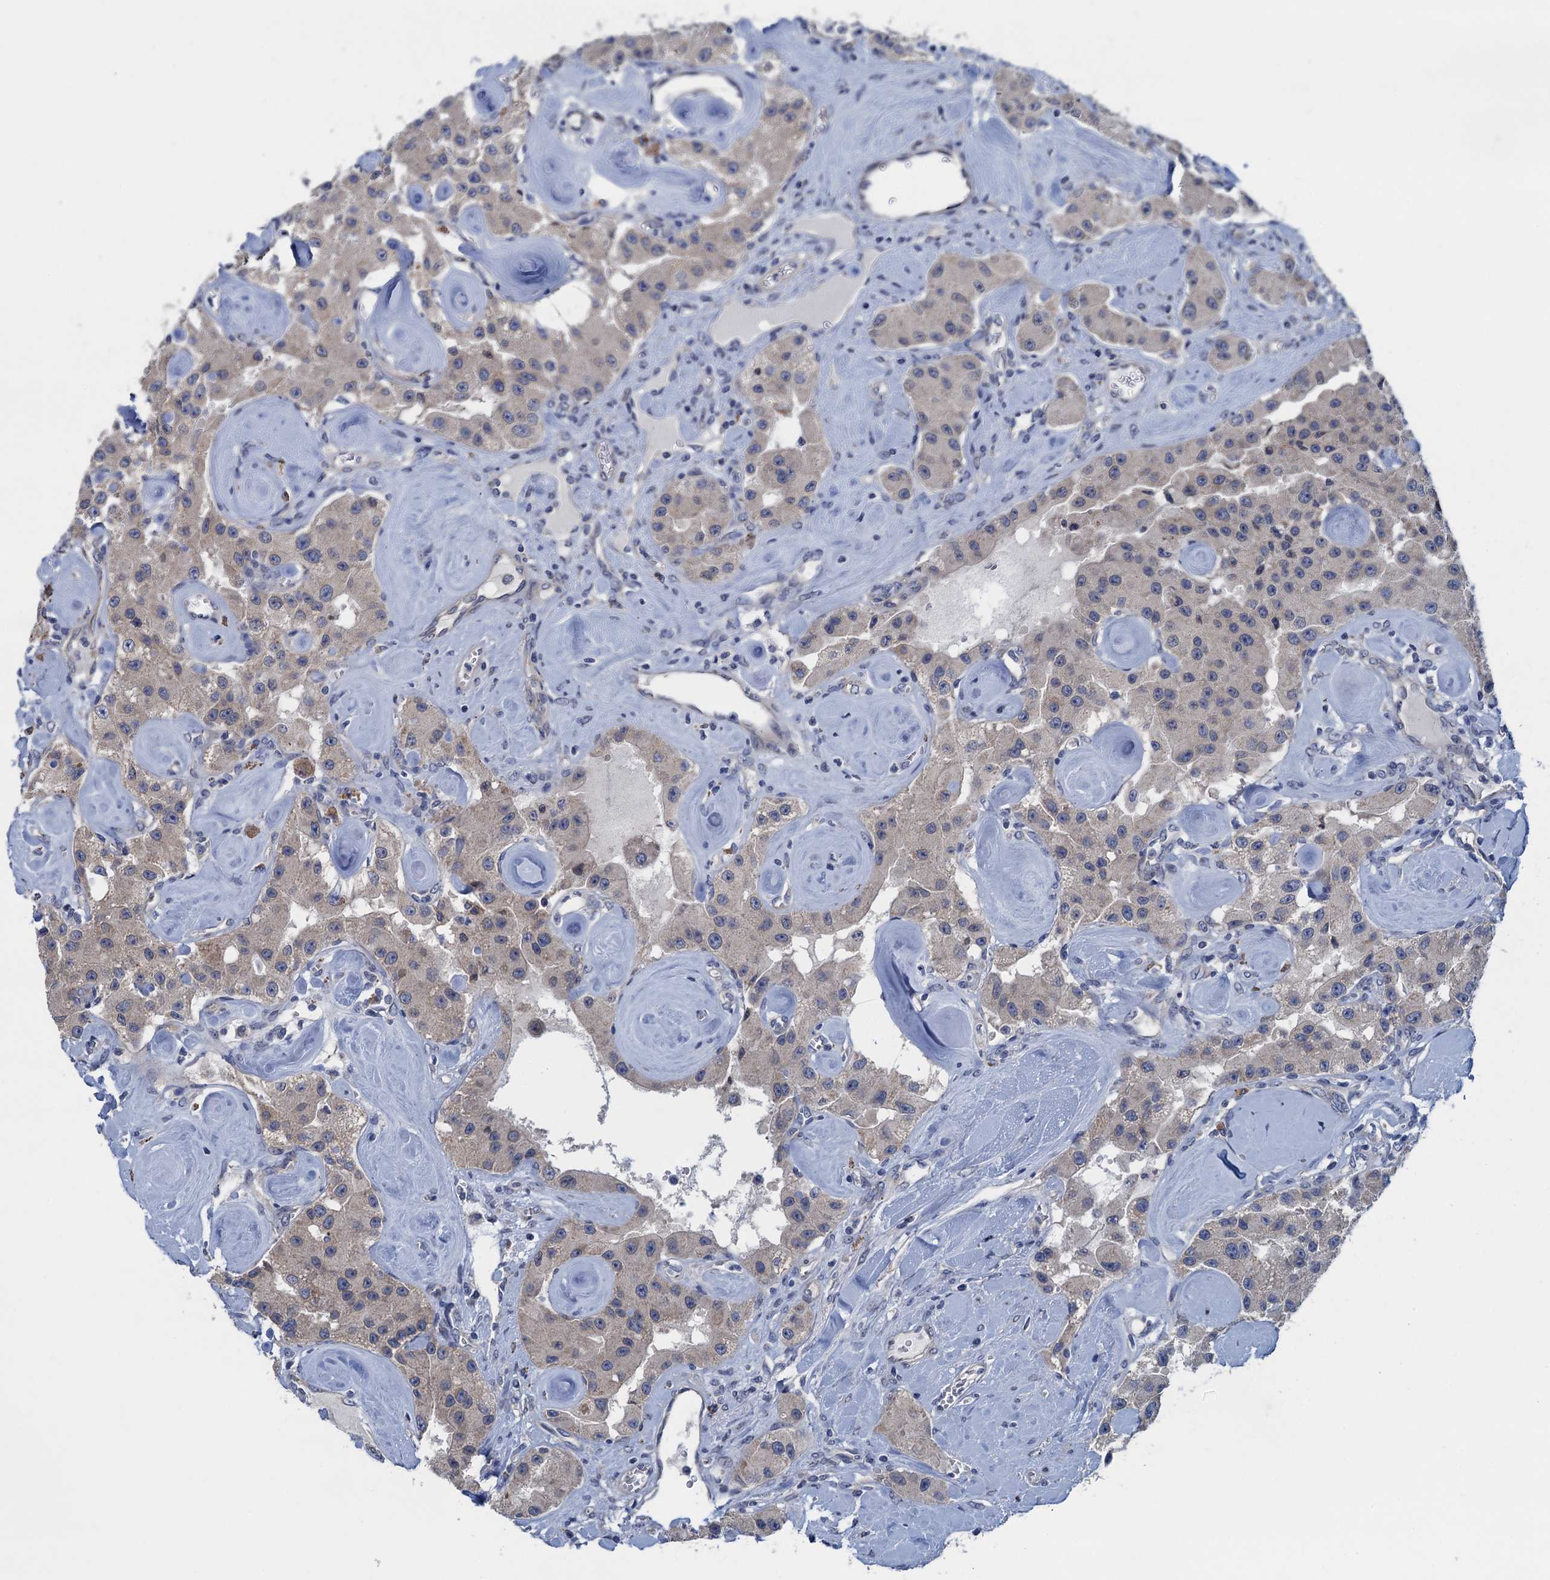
{"staining": {"intensity": "negative", "quantity": "none", "location": "none"}, "tissue": "carcinoid", "cell_type": "Tumor cells", "image_type": "cancer", "snomed": [{"axis": "morphology", "description": "Carcinoid, malignant, NOS"}, {"axis": "topography", "description": "Pancreas"}], "caption": "The immunohistochemistry (IHC) image has no significant staining in tumor cells of carcinoid tissue. The staining was performed using DAB to visualize the protein expression in brown, while the nuclei were stained in blue with hematoxylin (Magnification: 20x).", "gene": "CTU2", "patient": {"sex": "male", "age": 41}}